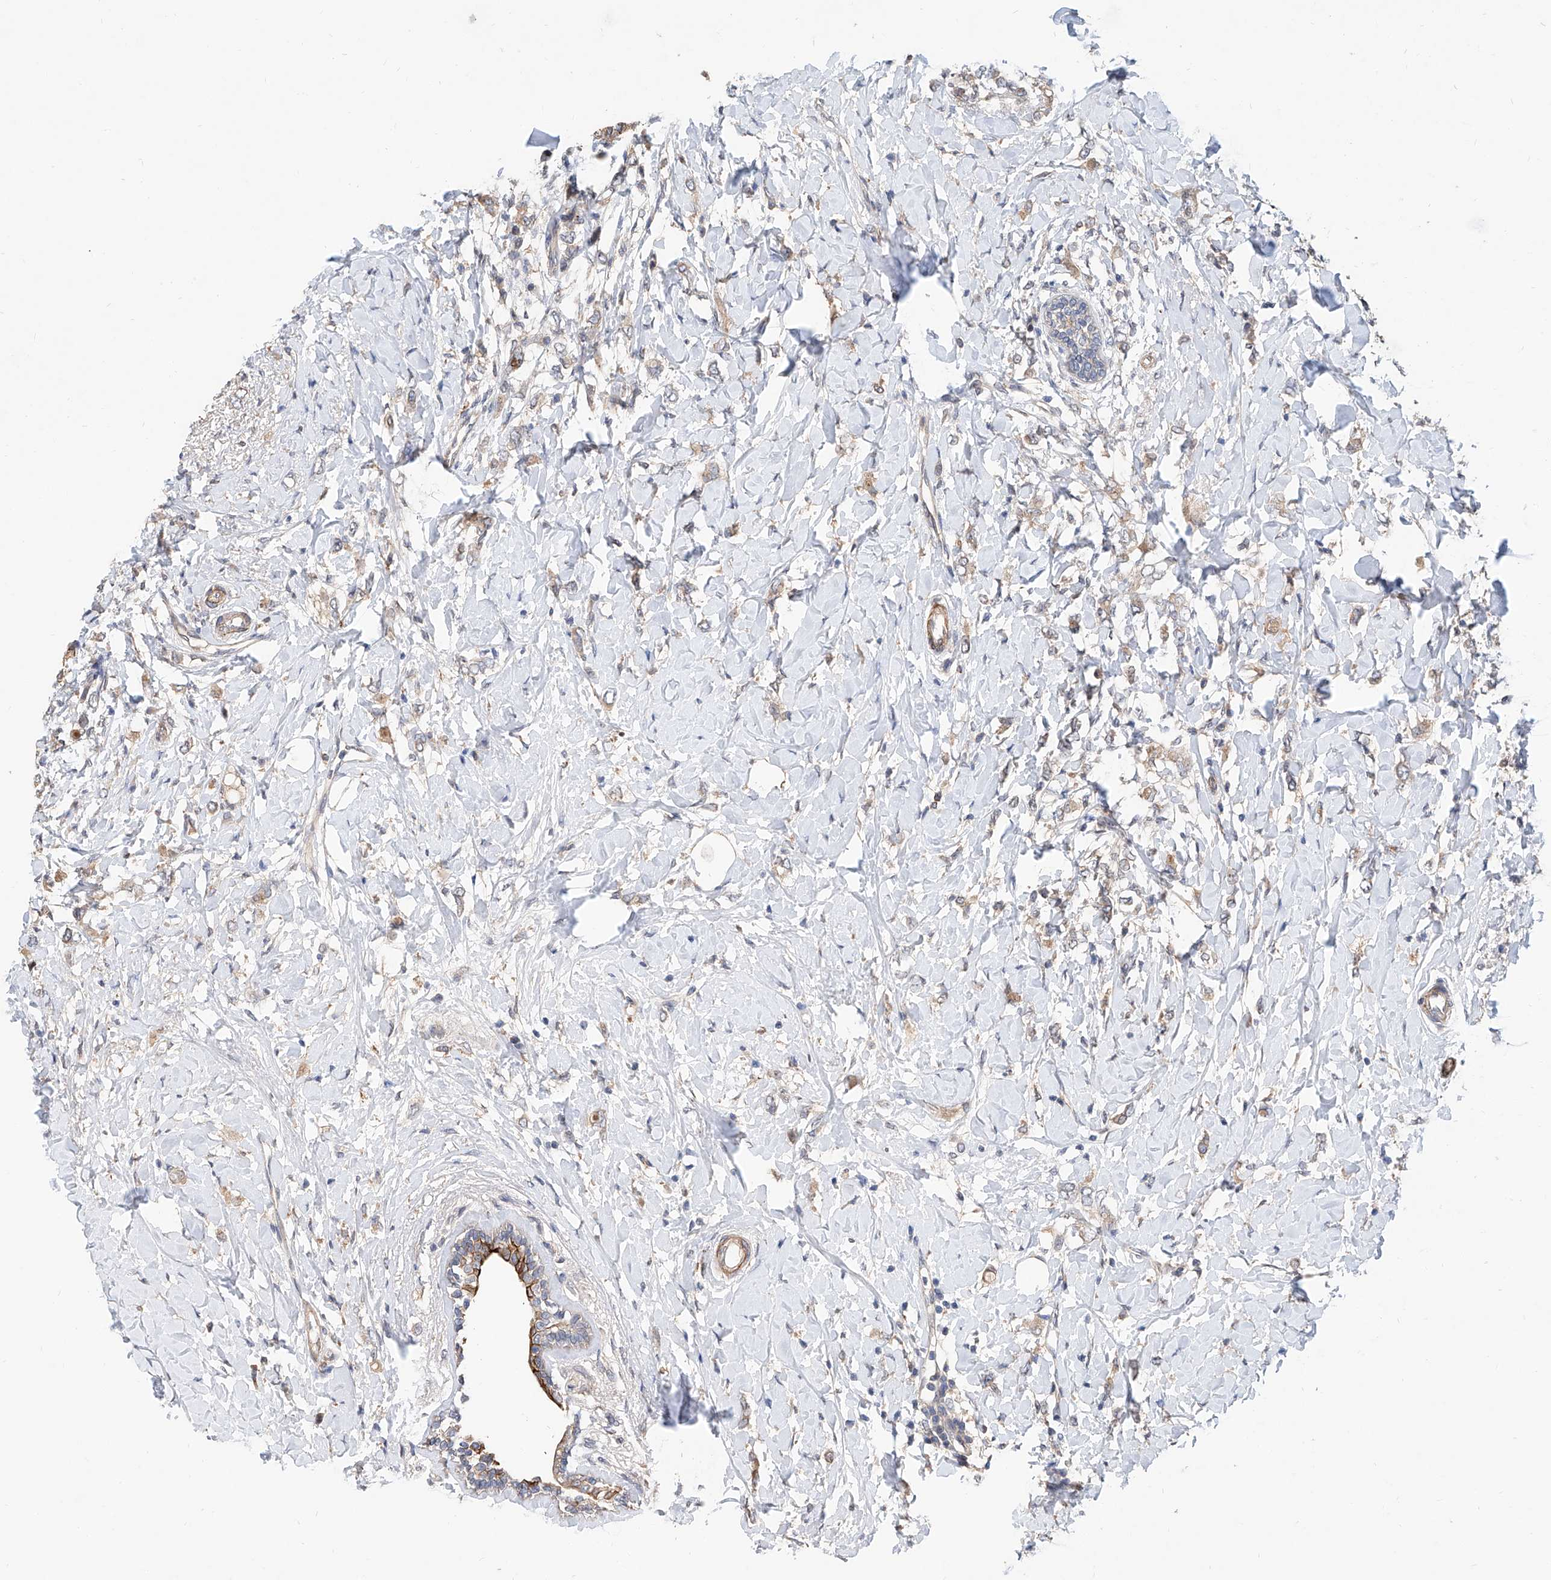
{"staining": {"intensity": "weak", "quantity": "25%-75%", "location": "cytoplasmic/membranous"}, "tissue": "breast cancer", "cell_type": "Tumor cells", "image_type": "cancer", "snomed": [{"axis": "morphology", "description": "Normal tissue, NOS"}, {"axis": "morphology", "description": "Lobular carcinoma"}, {"axis": "topography", "description": "Breast"}], "caption": "Immunohistochemistry micrograph of human breast cancer stained for a protein (brown), which shows low levels of weak cytoplasmic/membranous positivity in approximately 25%-75% of tumor cells.", "gene": "MAGEE2", "patient": {"sex": "female", "age": 47}}